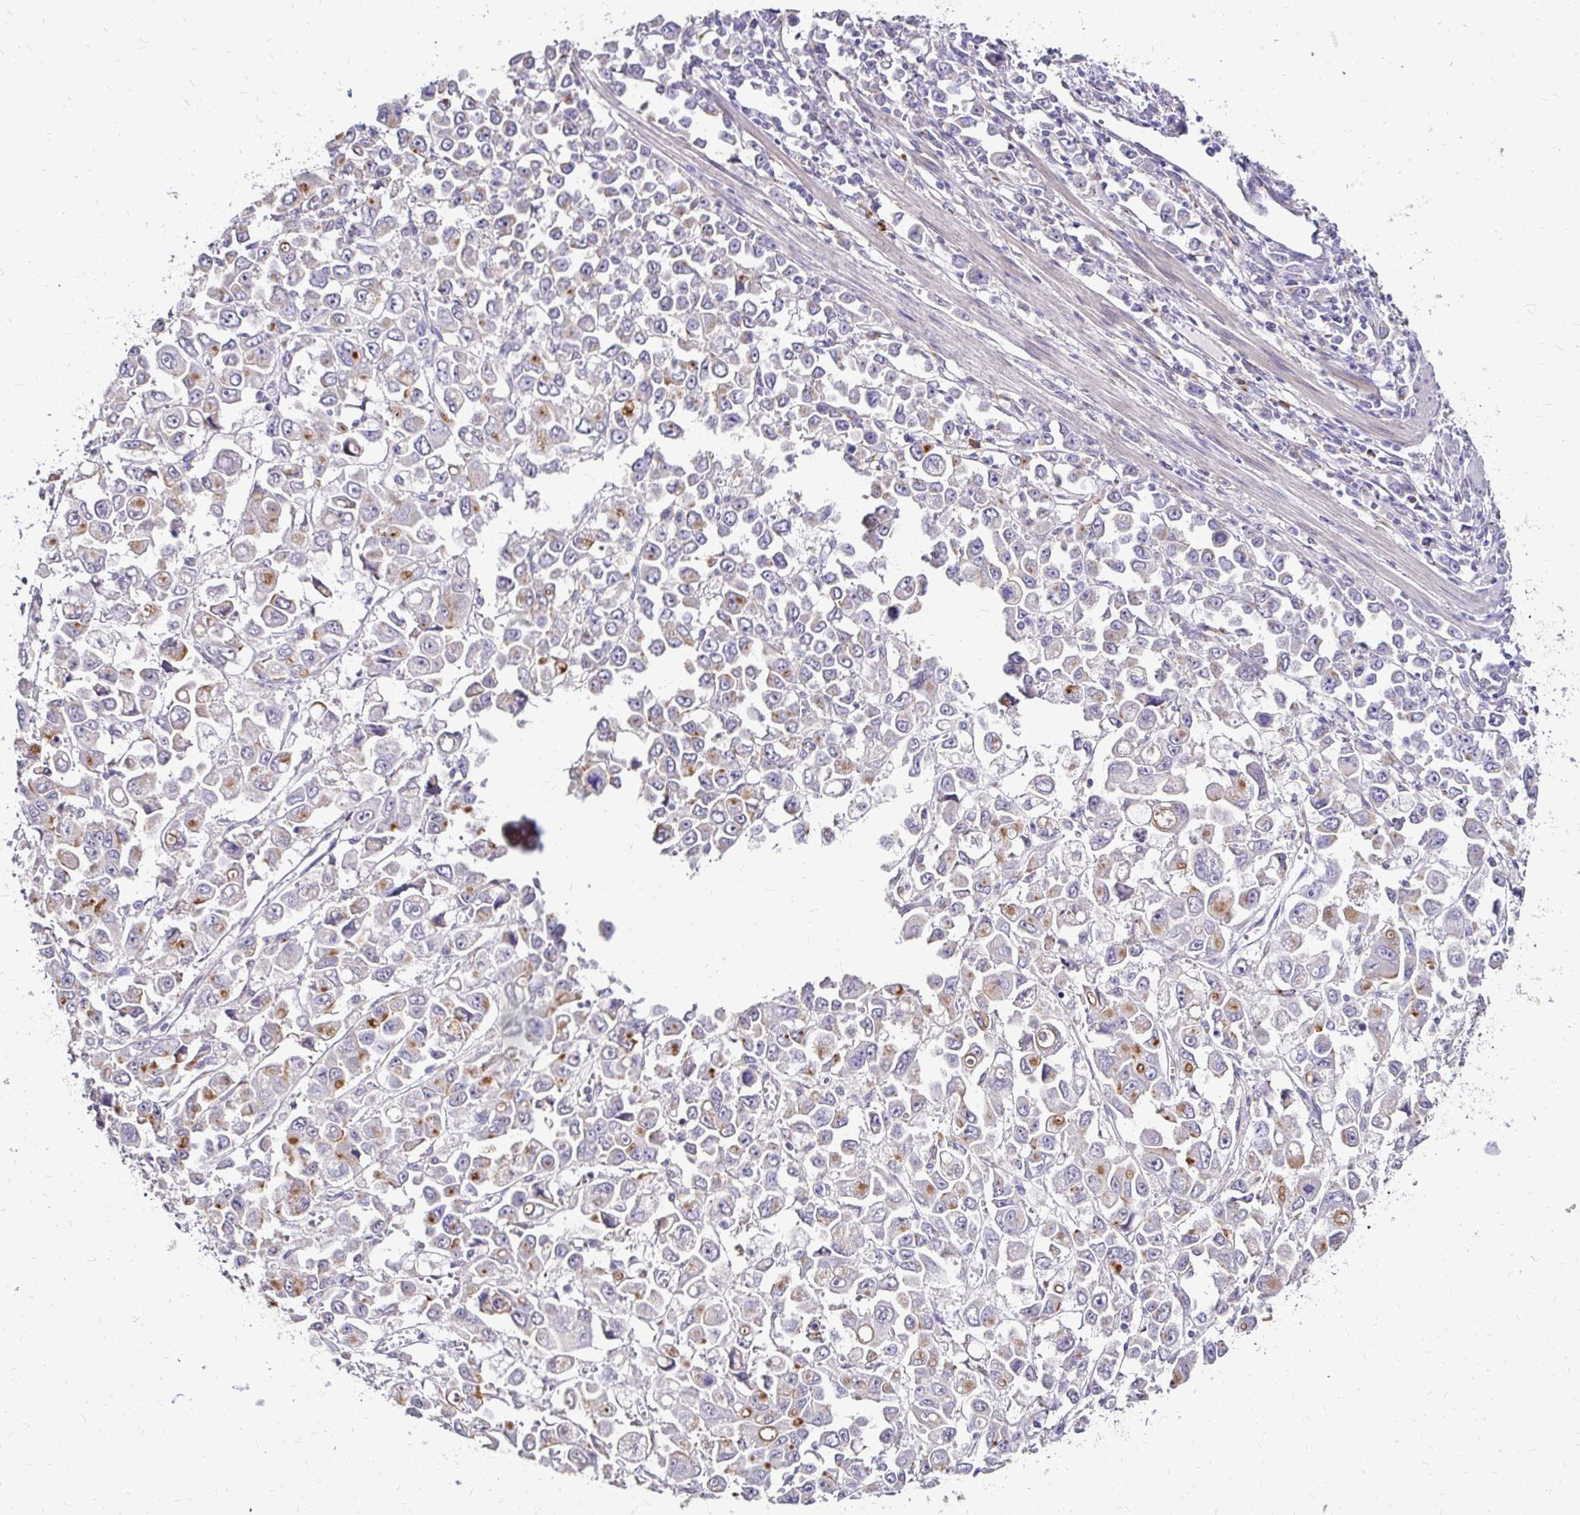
{"staining": {"intensity": "moderate", "quantity": "25%-75%", "location": "cytoplasmic/membranous"}, "tissue": "stomach cancer", "cell_type": "Tumor cells", "image_type": "cancer", "snomed": [{"axis": "morphology", "description": "Adenocarcinoma, NOS"}, {"axis": "topography", "description": "Stomach, upper"}], "caption": "Moderate cytoplasmic/membranous staining for a protein is identified in approximately 25%-75% of tumor cells of stomach cancer using IHC.", "gene": "PRIMA1", "patient": {"sex": "male", "age": 70}}